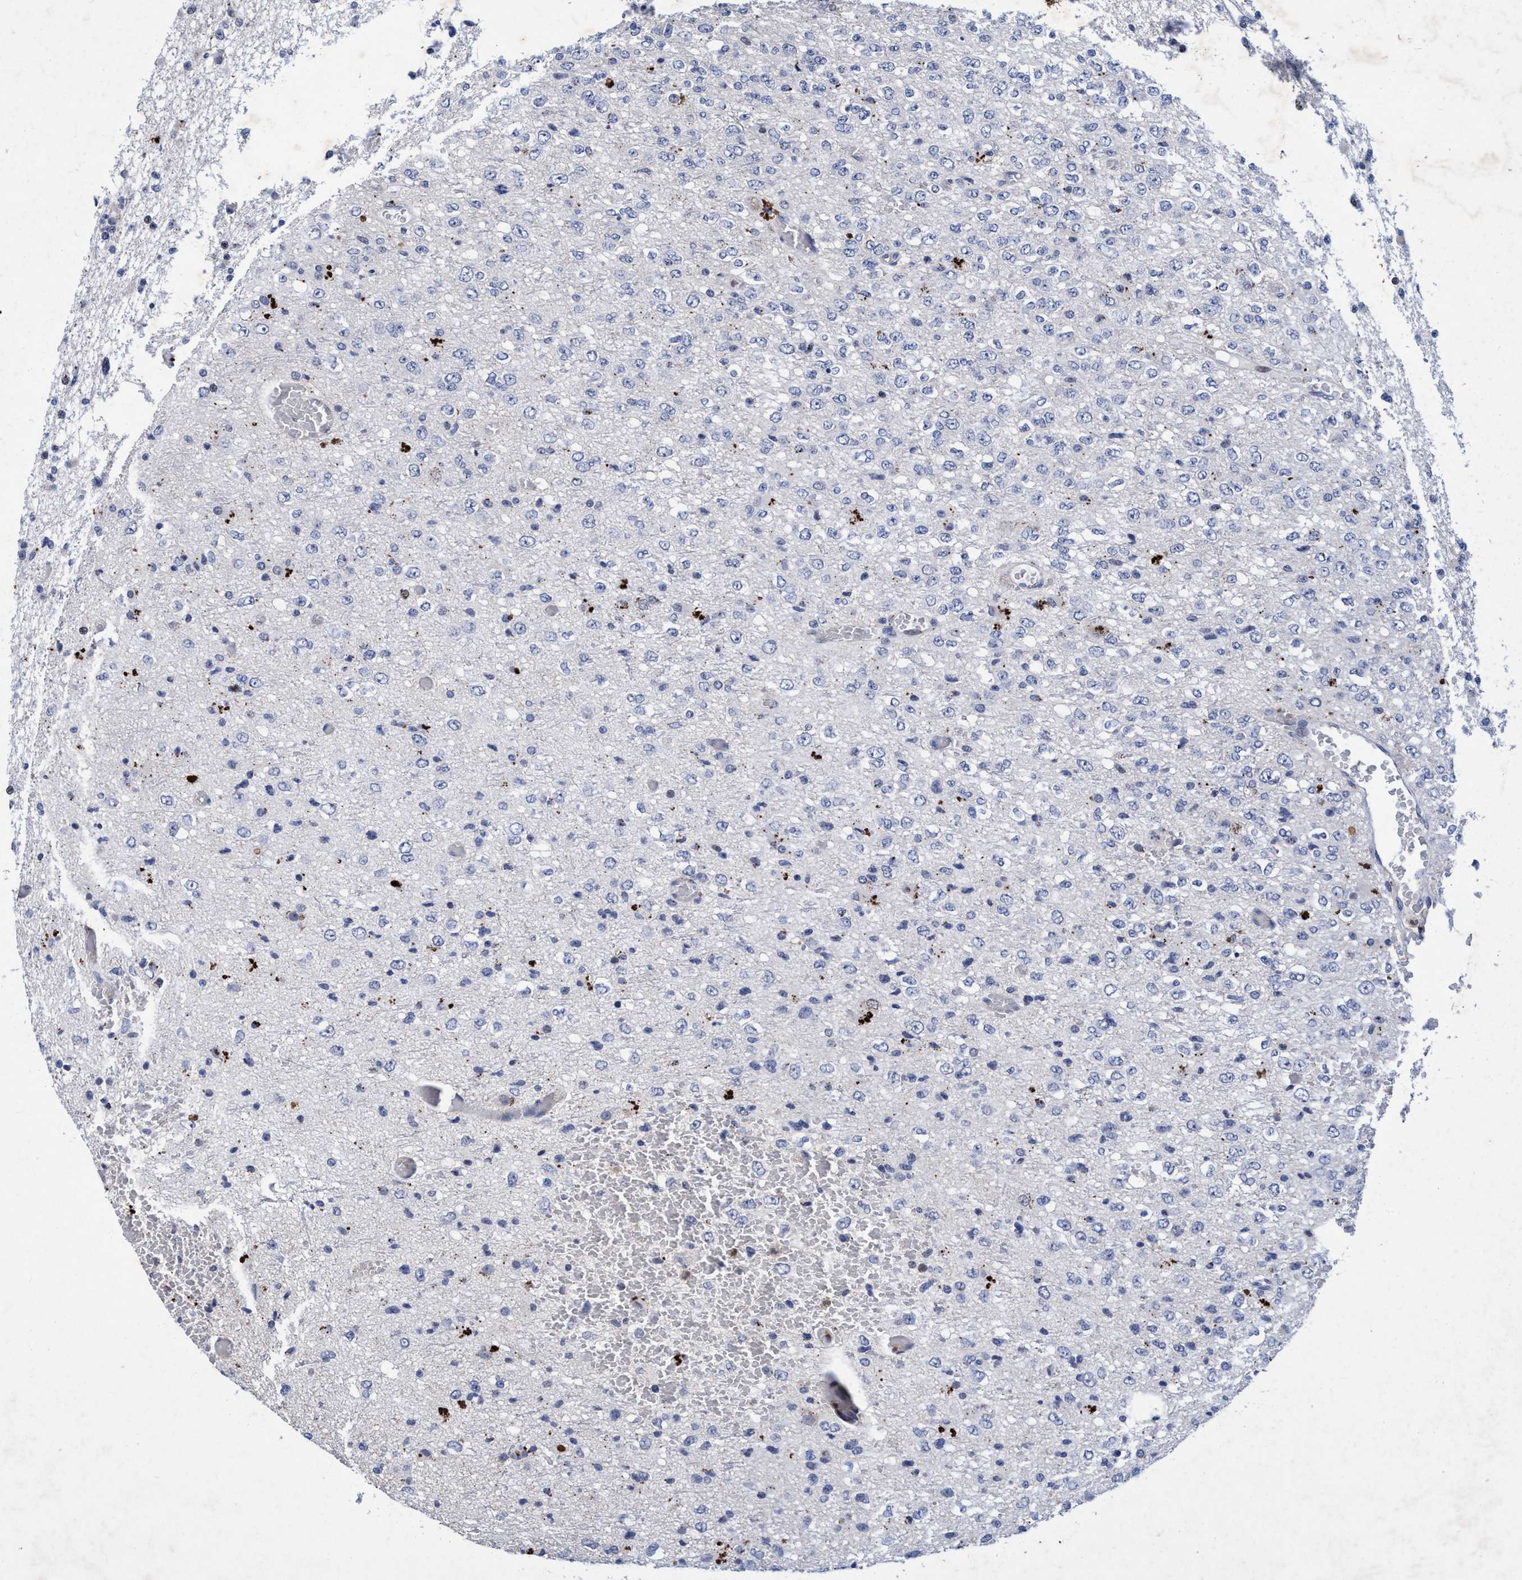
{"staining": {"intensity": "negative", "quantity": "none", "location": "none"}, "tissue": "glioma", "cell_type": "Tumor cells", "image_type": "cancer", "snomed": [{"axis": "morphology", "description": "Glioma, malignant, High grade"}, {"axis": "topography", "description": "pancreas cauda"}], "caption": "The histopathology image exhibits no staining of tumor cells in malignant glioma (high-grade).", "gene": "GRB14", "patient": {"sex": "male", "age": 60}}